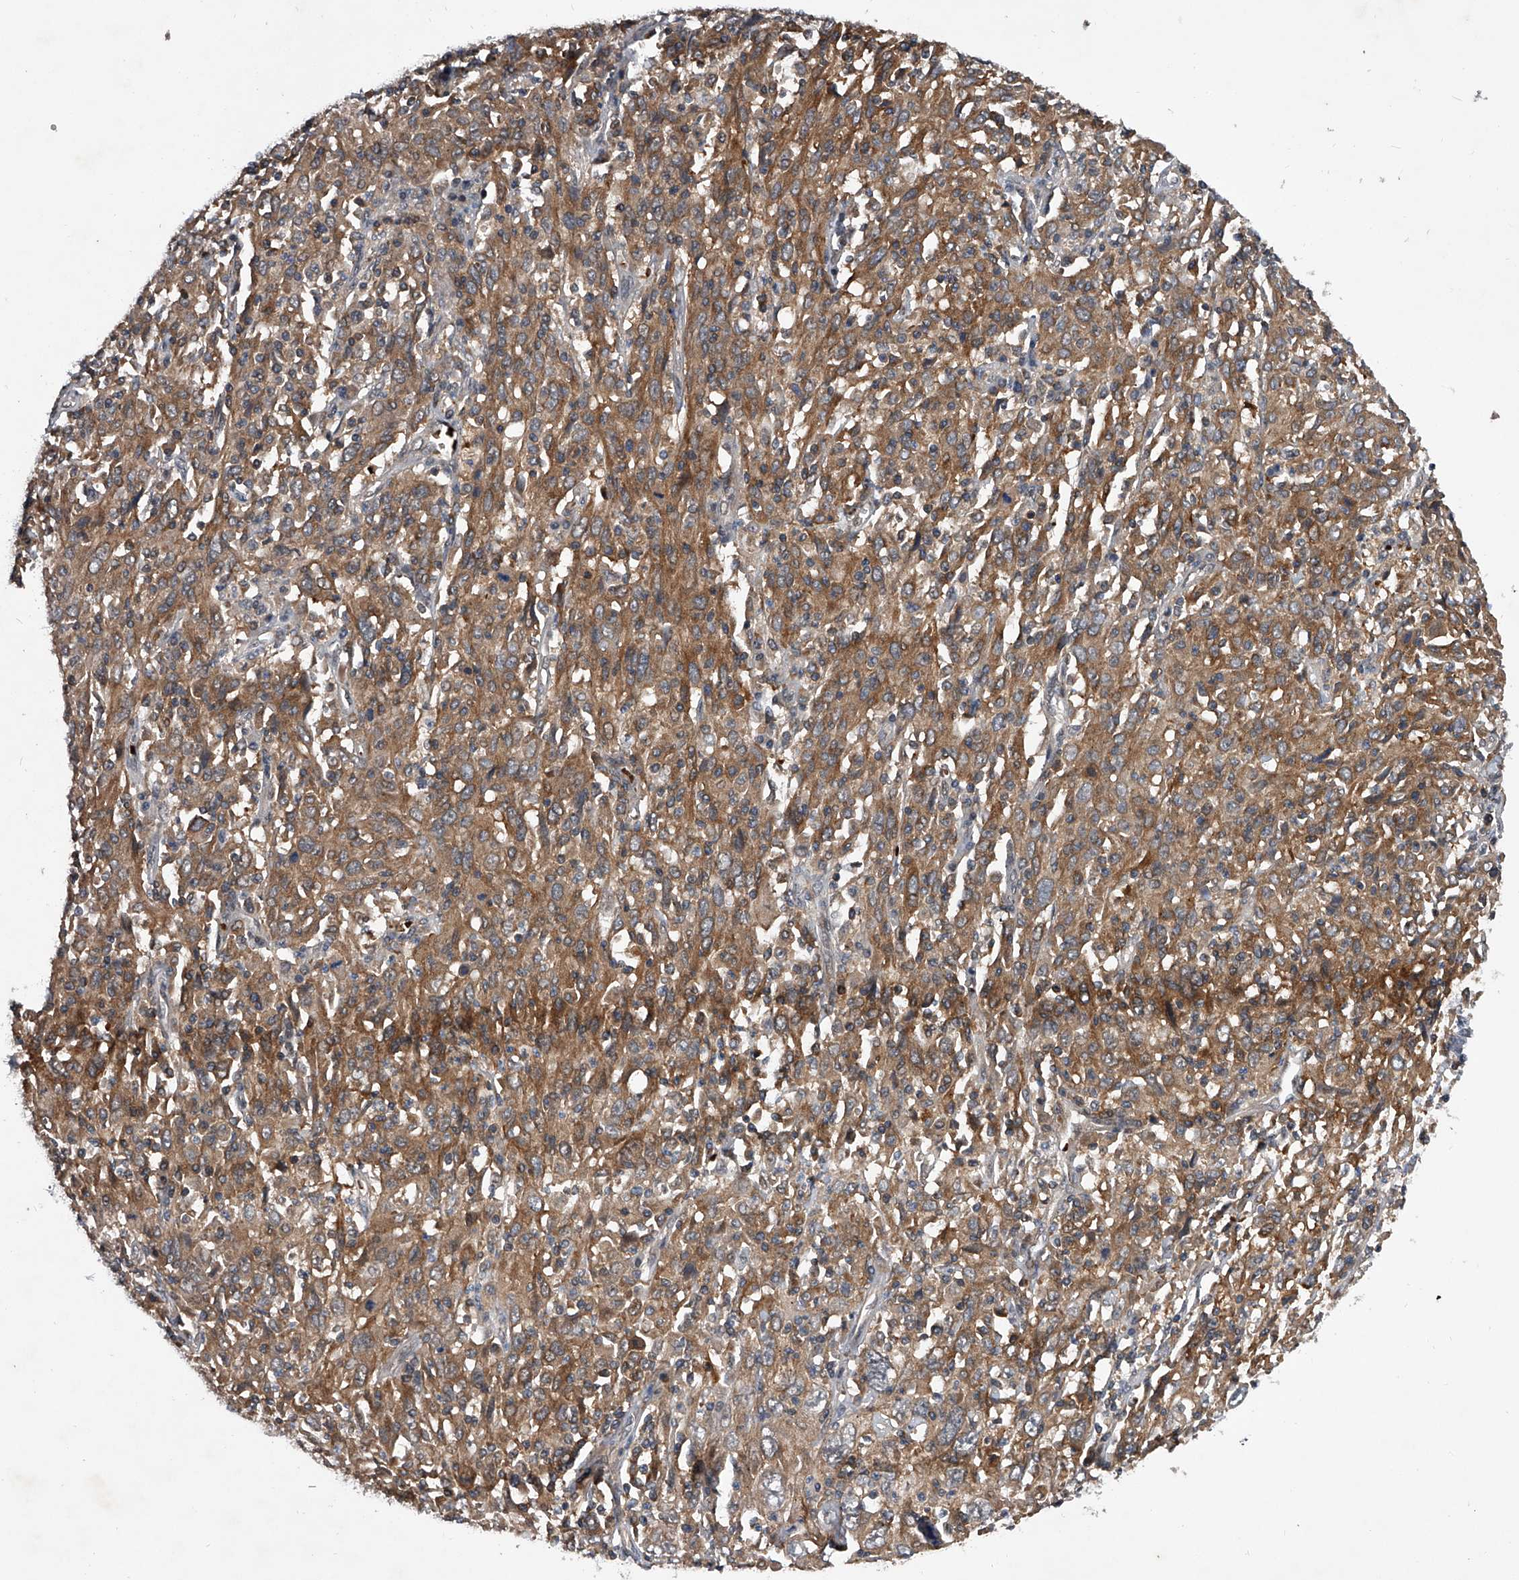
{"staining": {"intensity": "weak", "quantity": ">75%", "location": "cytoplasmic/membranous"}, "tissue": "cervical cancer", "cell_type": "Tumor cells", "image_type": "cancer", "snomed": [{"axis": "morphology", "description": "Squamous cell carcinoma, NOS"}, {"axis": "topography", "description": "Cervix"}], "caption": "This micrograph reveals IHC staining of cervical cancer (squamous cell carcinoma), with low weak cytoplasmic/membranous positivity in approximately >75% of tumor cells.", "gene": "ZNF30", "patient": {"sex": "female", "age": 46}}